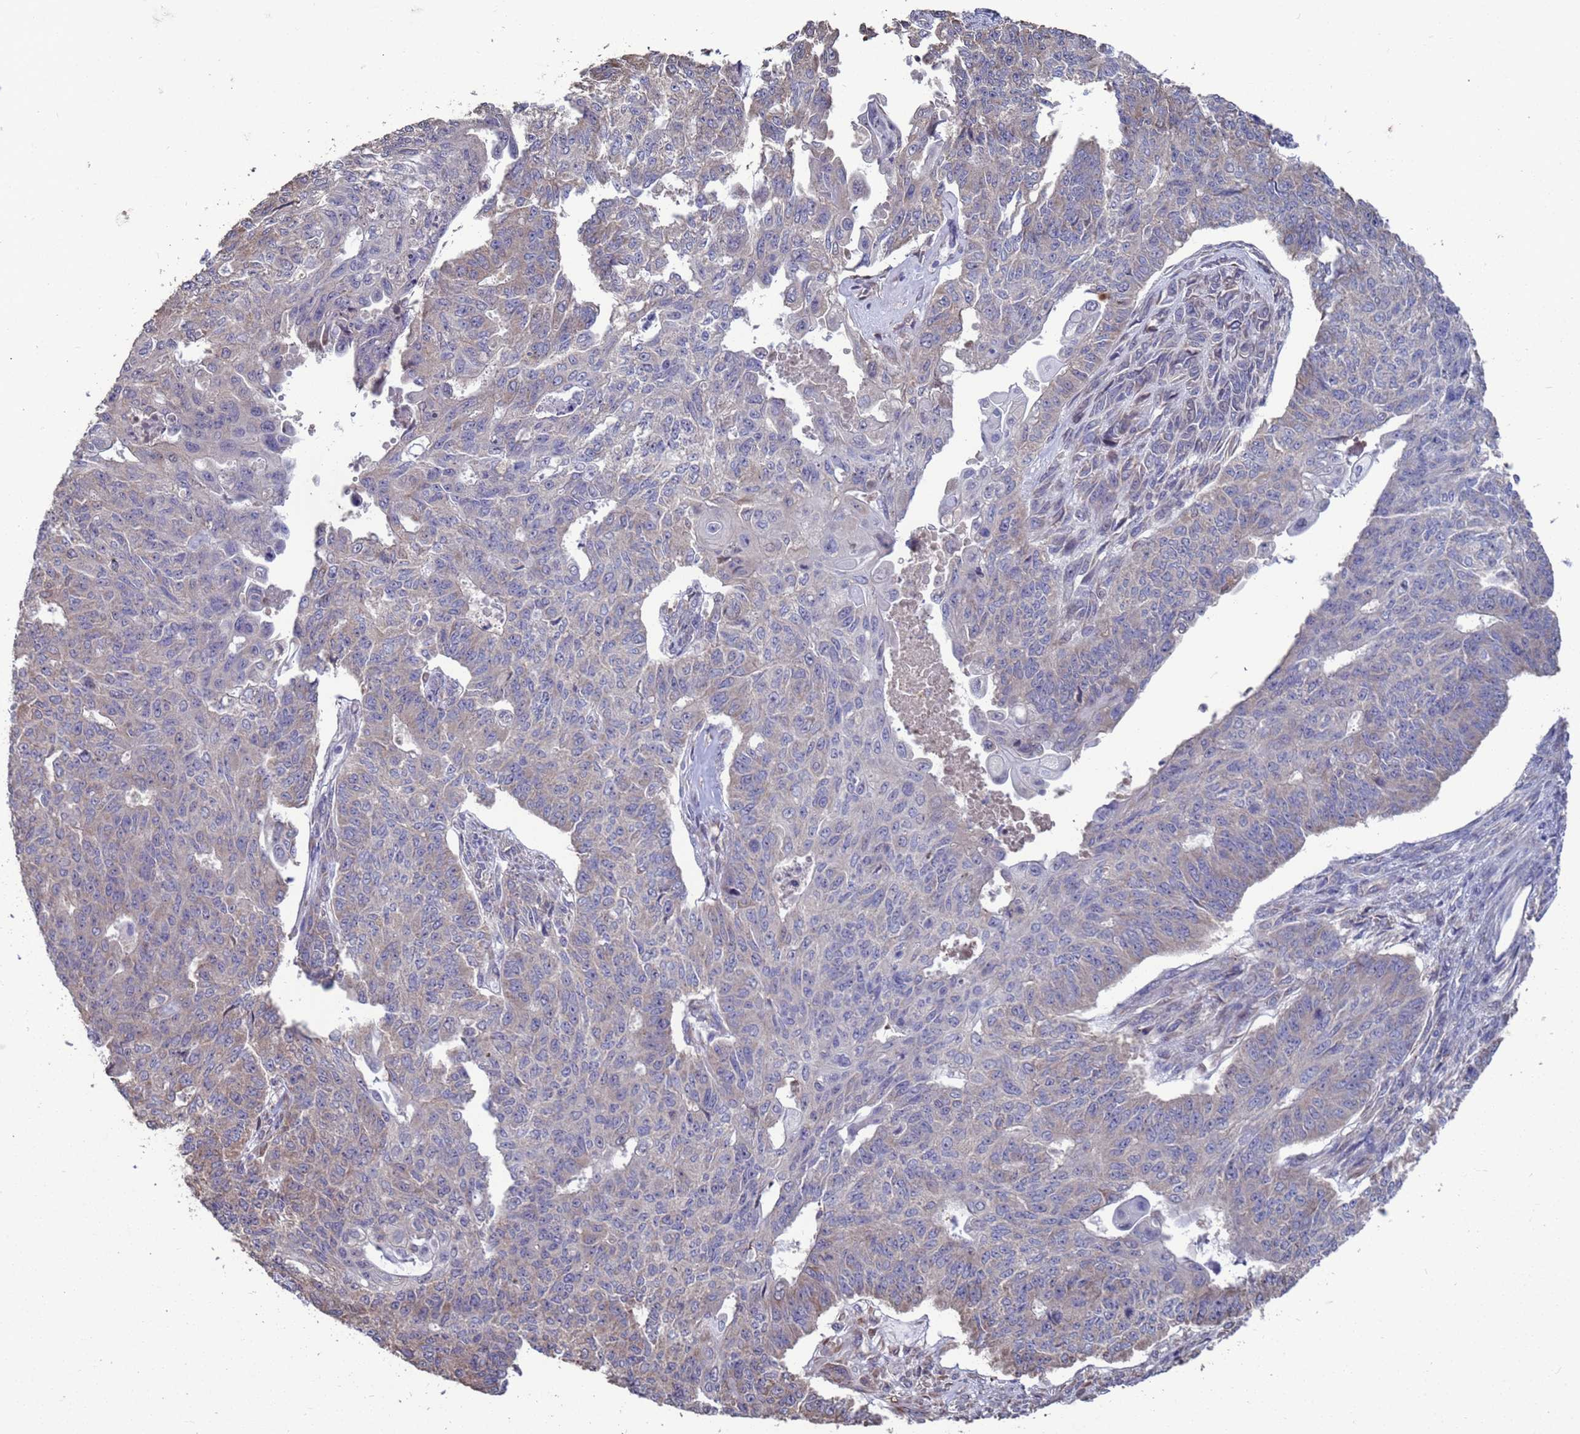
{"staining": {"intensity": "weak", "quantity": "<25%", "location": "cytoplasmic/membranous"}, "tissue": "endometrial cancer", "cell_type": "Tumor cells", "image_type": "cancer", "snomed": [{"axis": "morphology", "description": "Adenocarcinoma, NOS"}, {"axis": "topography", "description": "Endometrium"}], "caption": "Immunohistochemical staining of endometrial adenocarcinoma reveals no significant expression in tumor cells.", "gene": "CFAP119", "patient": {"sex": "female", "age": 32}}